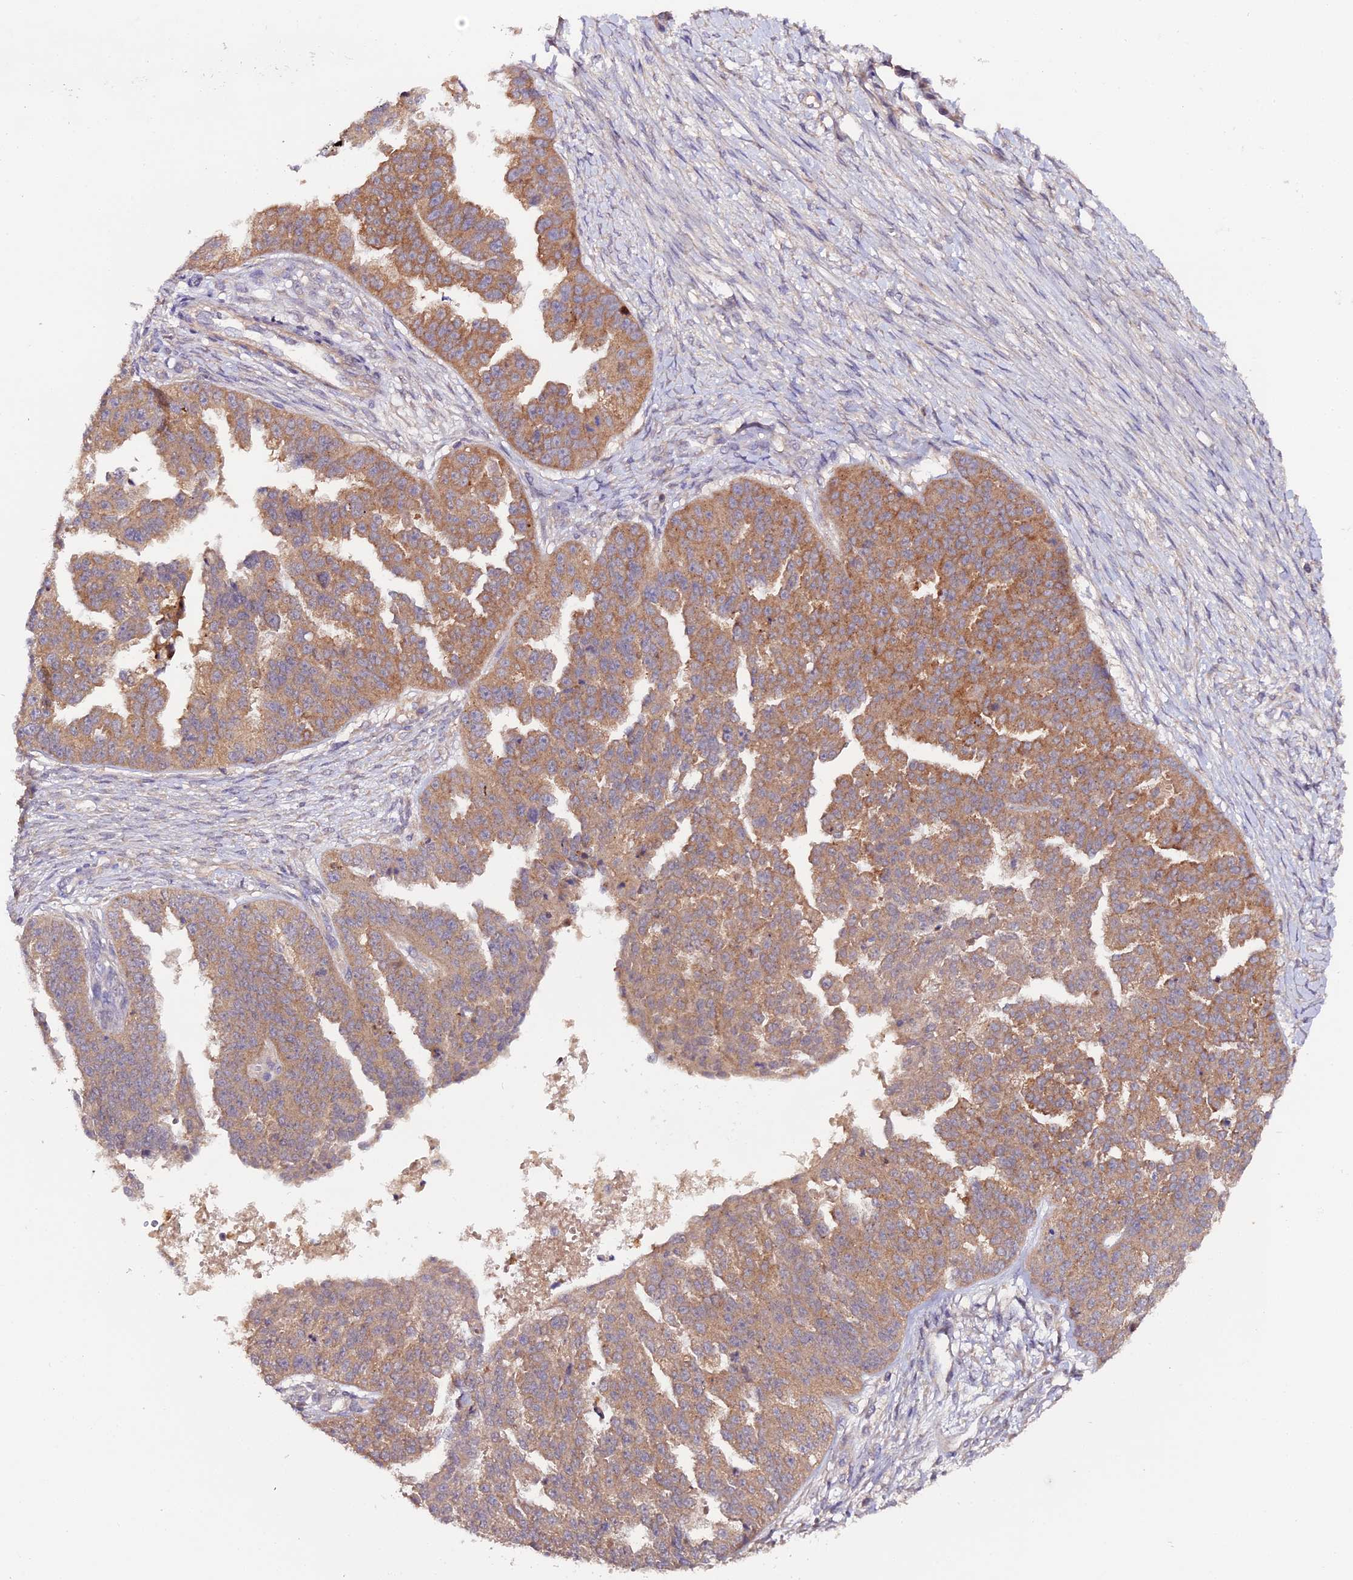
{"staining": {"intensity": "moderate", "quantity": ">75%", "location": "cytoplasmic/membranous"}, "tissue": "ovarian cancer", "cell_type": "Tumor cells", "image_type": "cancer", "snomed": [{"axis": "morphology", "description": "Cystadenocarcinoma, serous, NOS"}, {"axis": "topography", "description": "Ovary"}], "caption": "Human ovarian cancer (serous cystadenocarcinoma) stained with a brown dye demonstrates moderate cytoplasmic/membranous positive staining in approximately >75% of tumor cells.", "gene": "TRIM26", "patient": {"sex": "female", "age": 58}}